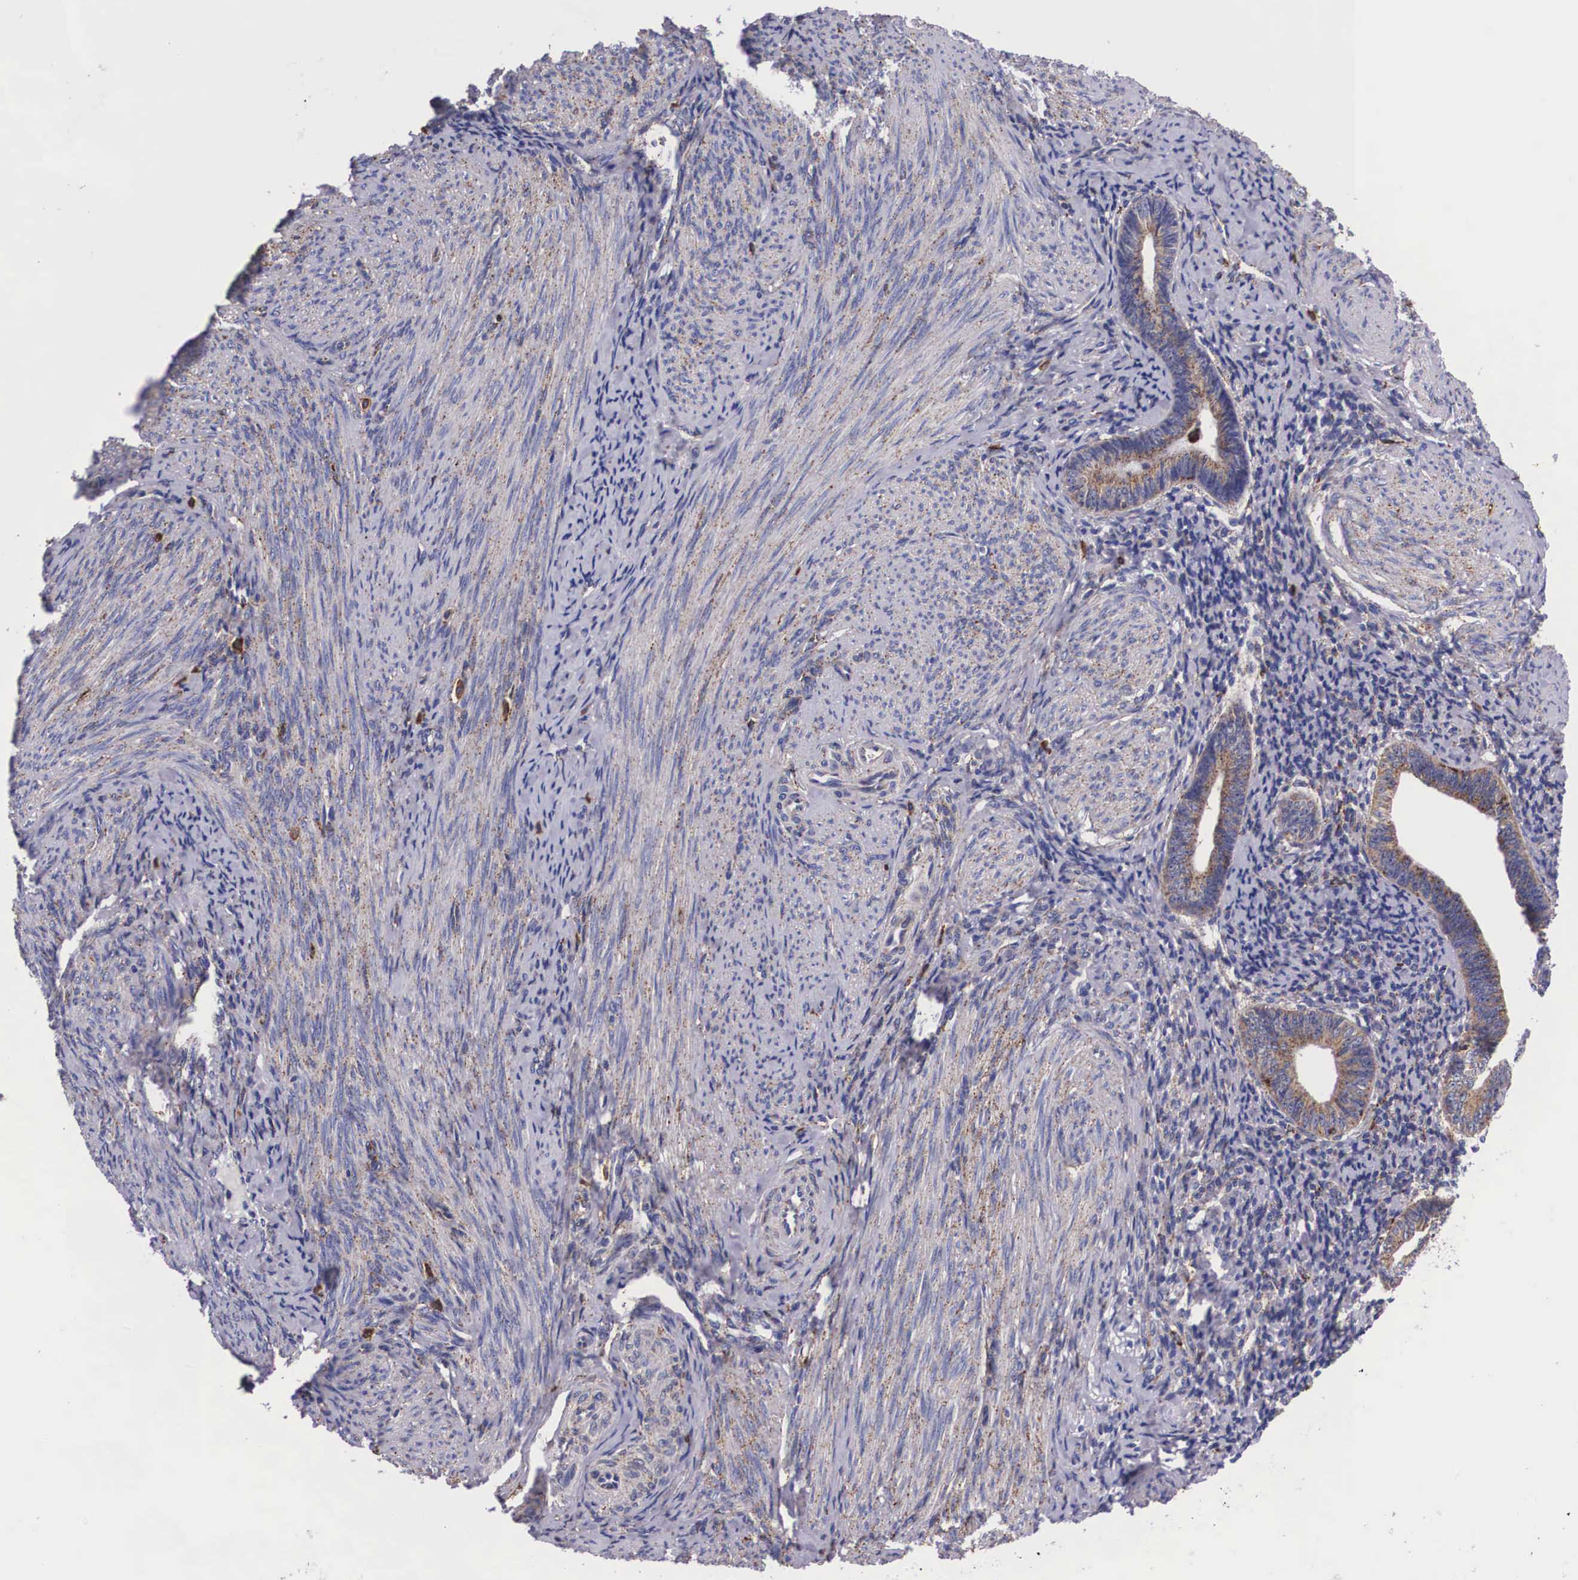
{"staining": {"intensity": "moderate", "quantity": ">75%", "location": "cytoplasmic/membranous"}, "tissue": "endometrial cancer", "cell_type": "Tumor cells", "image_type": "cancer", "snomed": [{"axis": "morphology", "description": "Adenocarcinoma, NOS"}, {"axis": "topography", "description": "Endometrium"}], "caption": "Human endometrial cancer stained with a brown dye exhibits moderate cytoplasmic/membranous positive staining in approximately >75% of tumor cells.", "gene": "NAGA", "patient": {"sex": "female", "age": 63}}